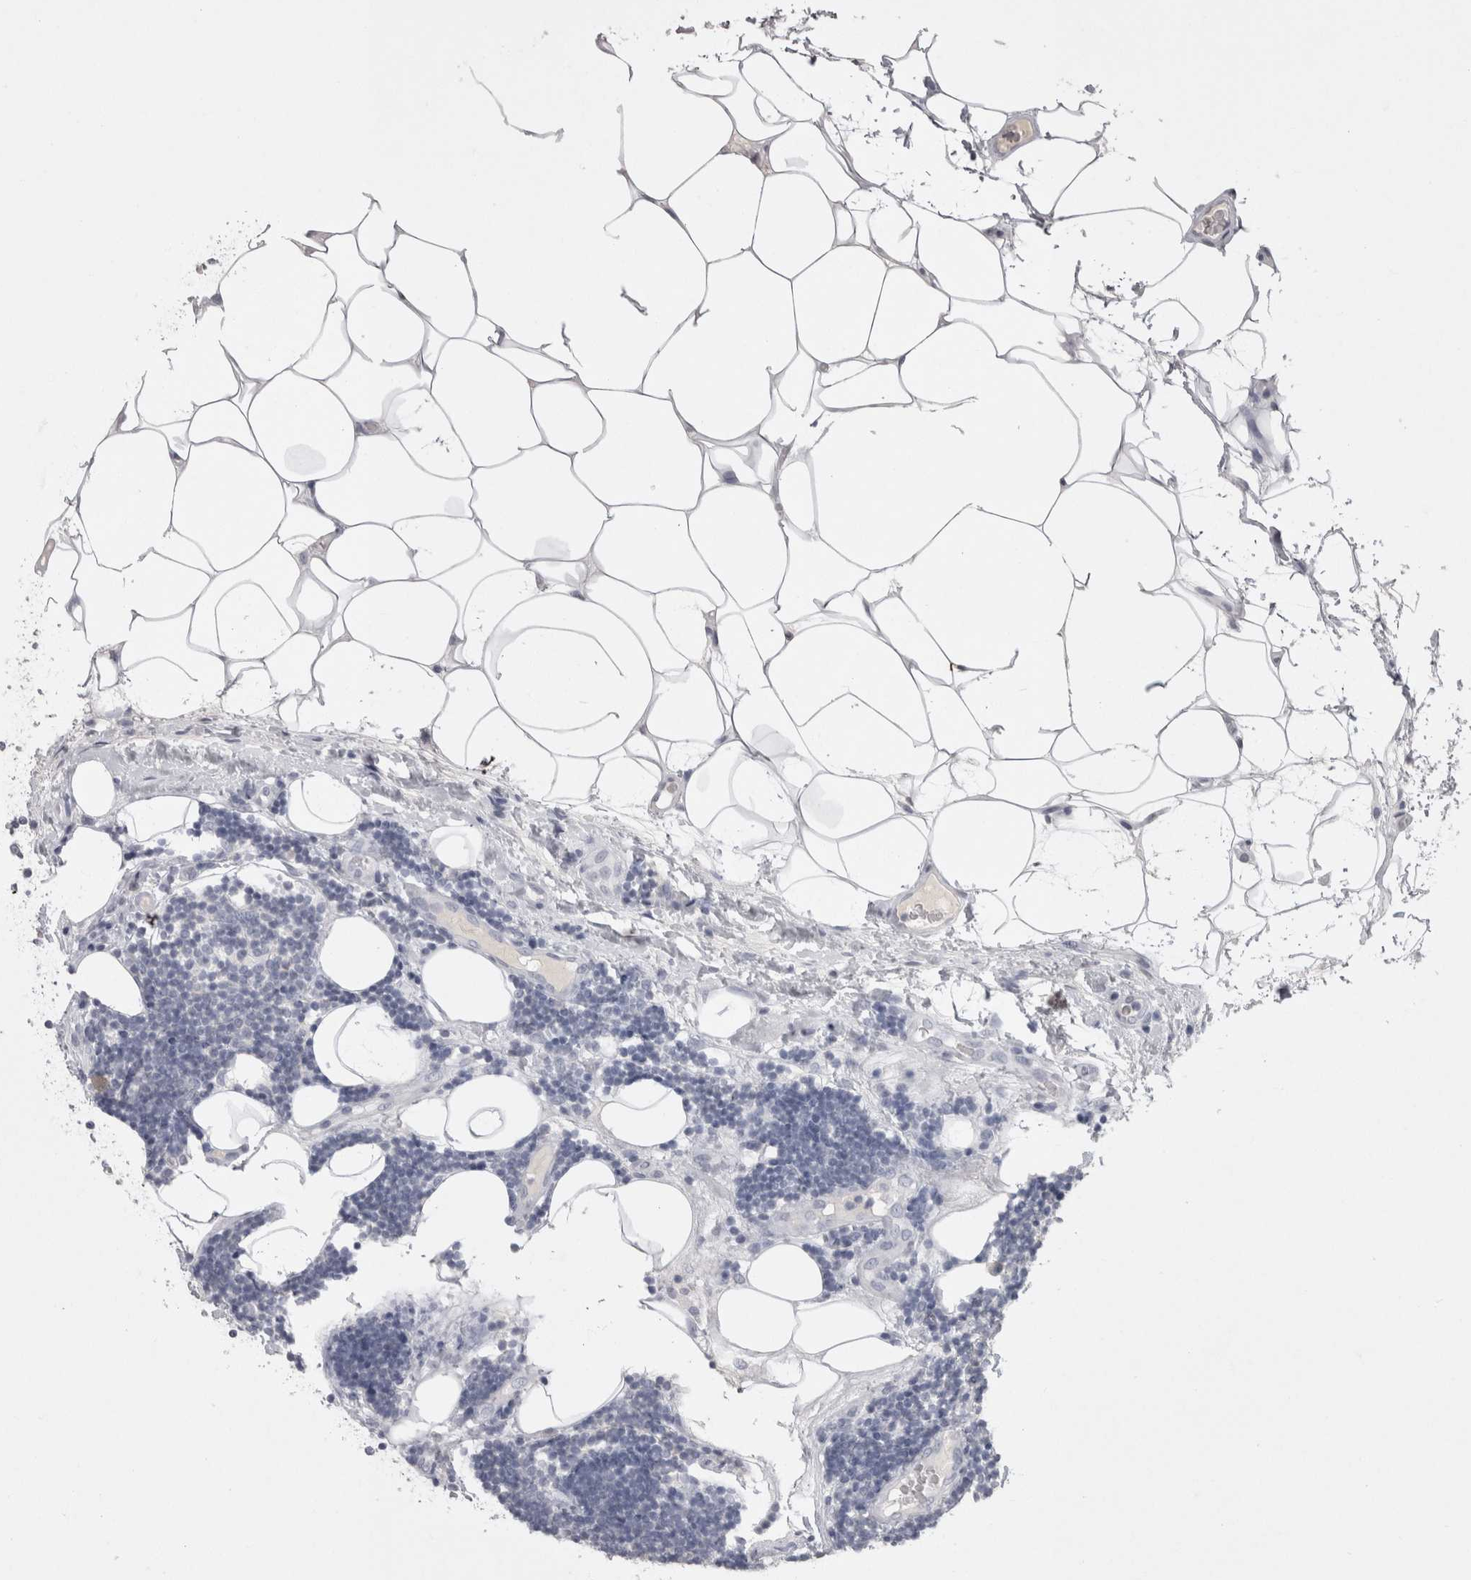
{"staining": {"intensity": "negative", "quantity": "none", "location": "none"}, "tissue": "lymphoma", "cell_type": "Tumor cells", "image_type": "cancer", "snomed": [{"axis": "morphology", "description": "Malignant lymphoma, non-Hodgkin's type, Low grade"}, {"axis": "topography", "description": "Lymph node"}], "caption": "Immunohistochemistry (IHC) of human lymphoma exhibits no positivity in tumor cells.", "gene": "LAX1", "patient": {"sex": "male", "age": 83}}